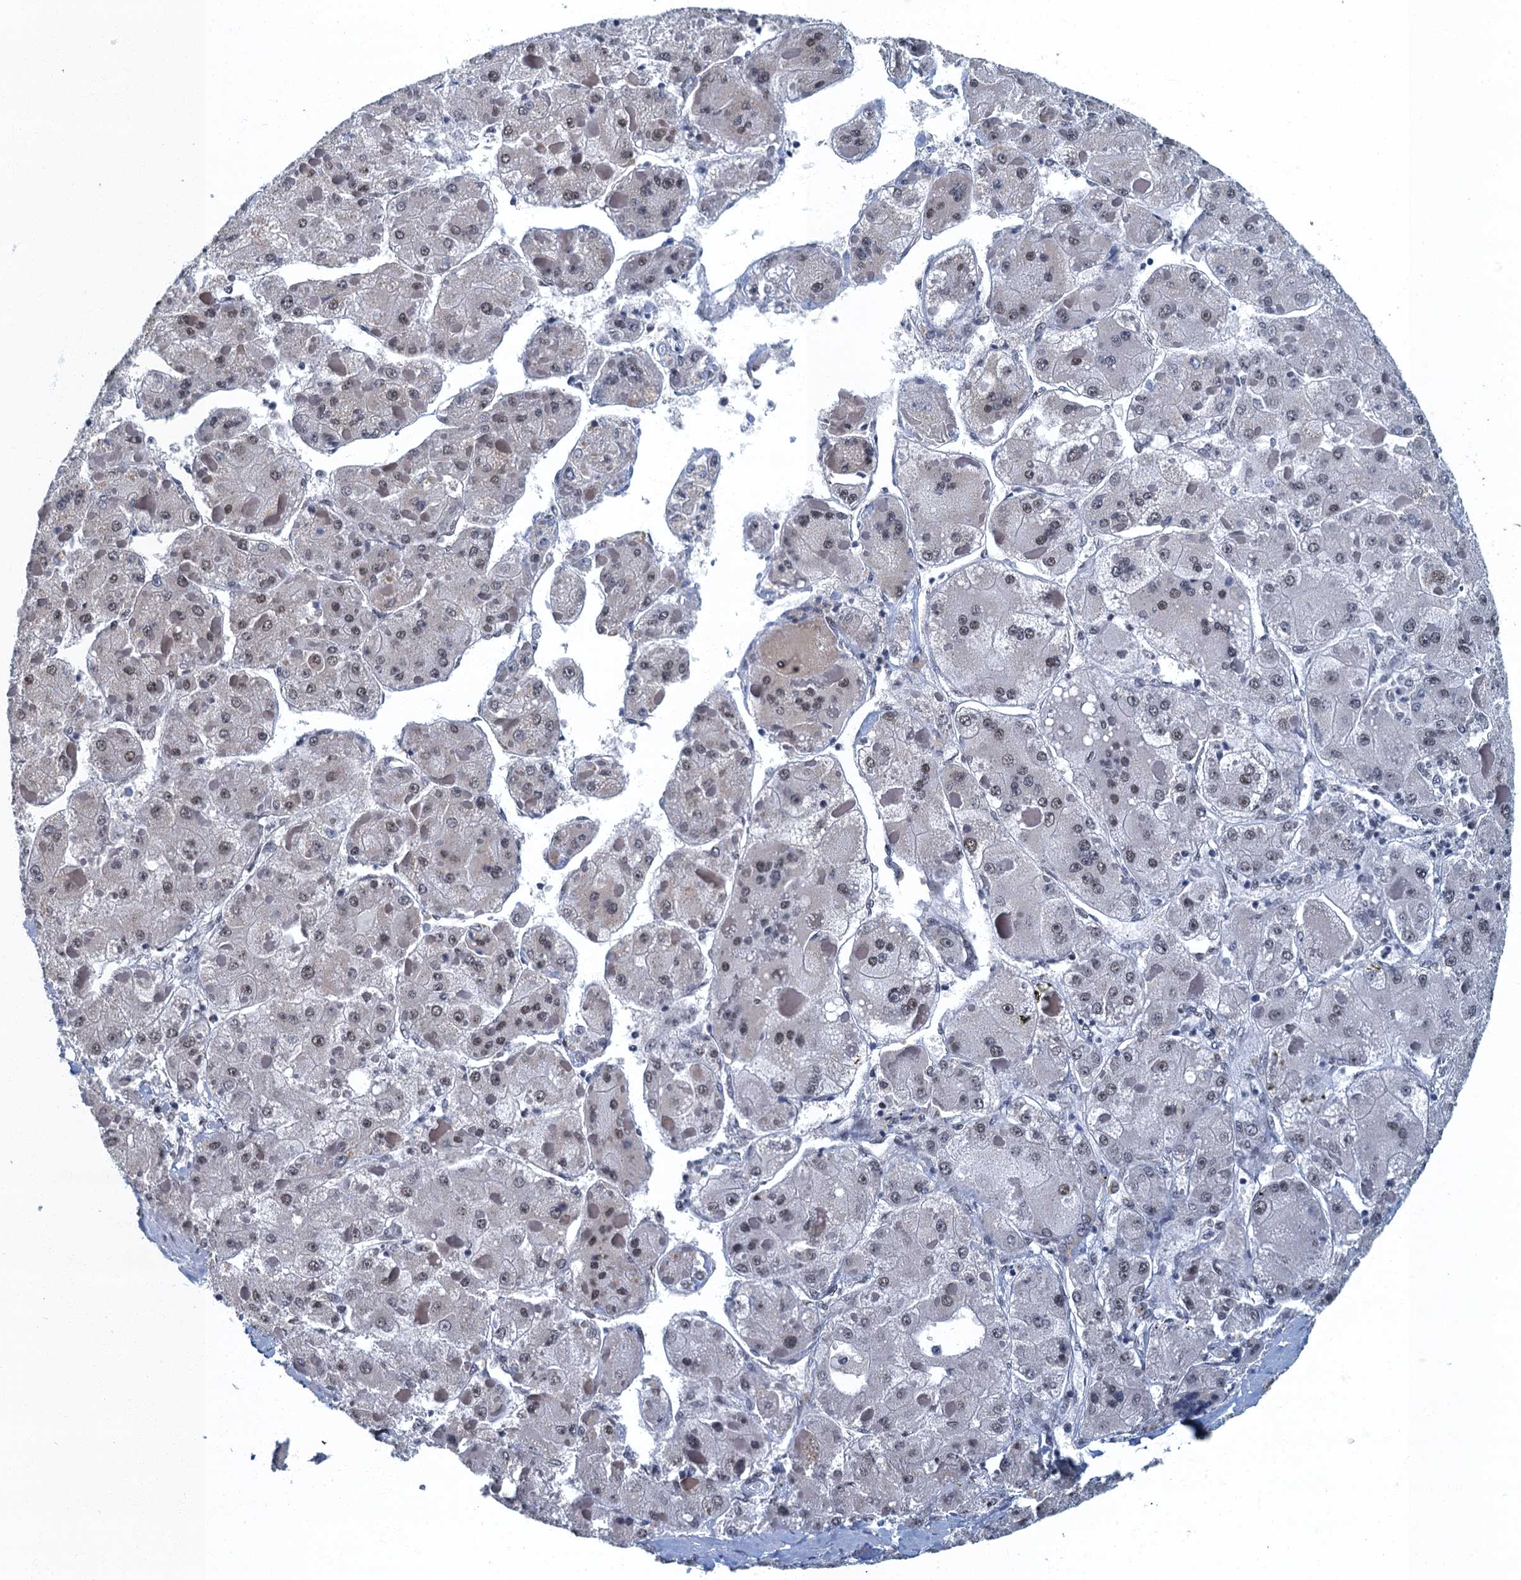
{"staining": {"intensity": "weak", "quantity": "25%-75%", "location": "nuclear"}, "tissue": "liver cancer", "cell_type": "Tumor cells", "image_type": "cancer", "snomed": [{"axis": "morphology", "description": "Carcinoma, Hepatocellular, NOS"}, {"axis": "topography", "description": "Liver"}], "caption": "Protein staining reveals weak nuclear staining in about 25%-75% of tumor cells in liver cancer.", "gene": "GADL1", "patient": {"sex": "female", "age": 73}}